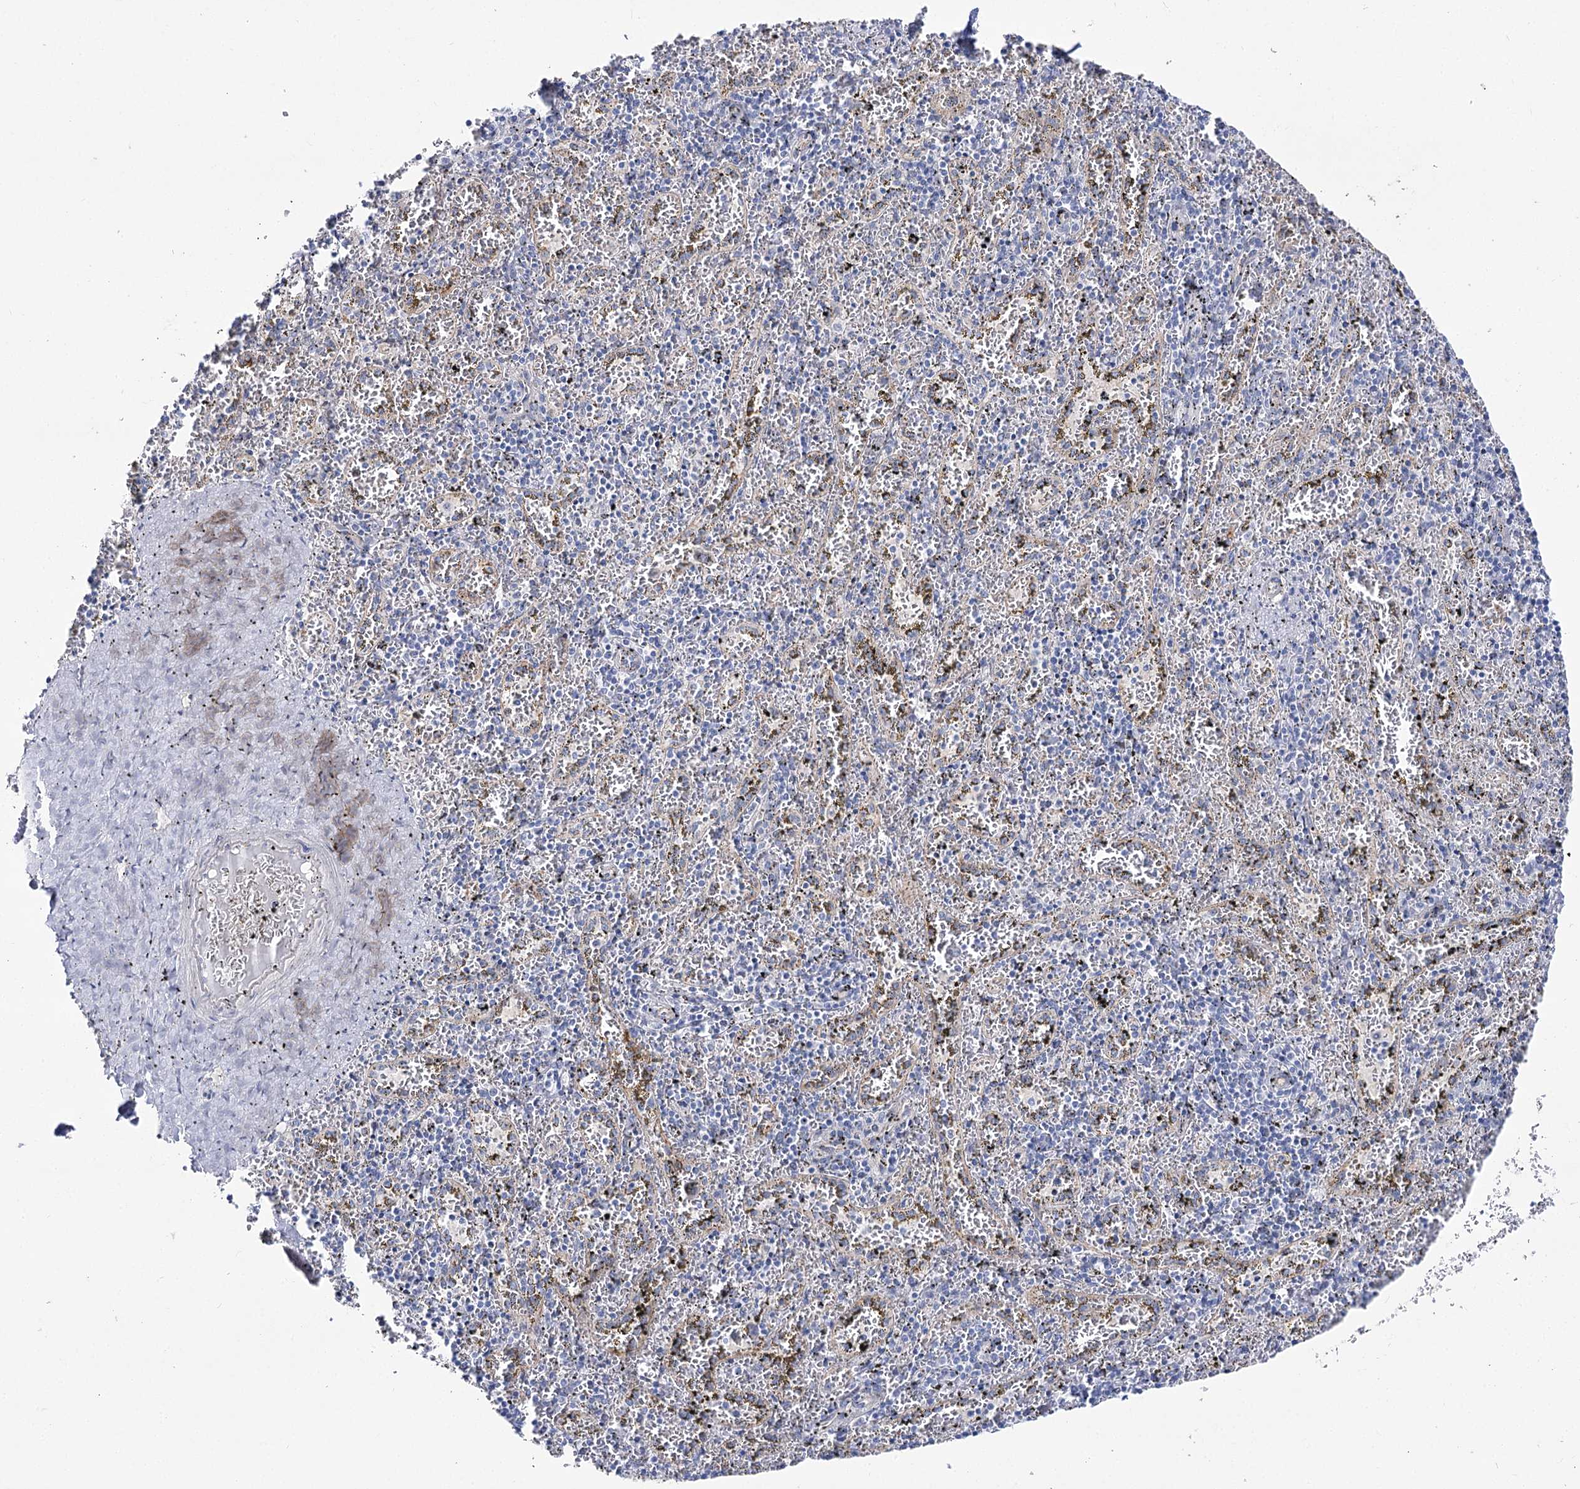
{"staining": {"intensity": "negative", "quantity": "none", "location": "none"}, "tissue": "spleen", "cell_type": "Cells in red pulp", "image_type": "normal", "snomed": [{"axis": "morphology", "description": "Normal tissue, NOS"}, {"axis": "topography", "description": "Spleen"}], "caption": "Immunohistochemical staining of unremarkable spleen displays no significant expression in cells in red pulp.", "gene": "NRAP", "patient": {"sex": "male", "age": 11}}